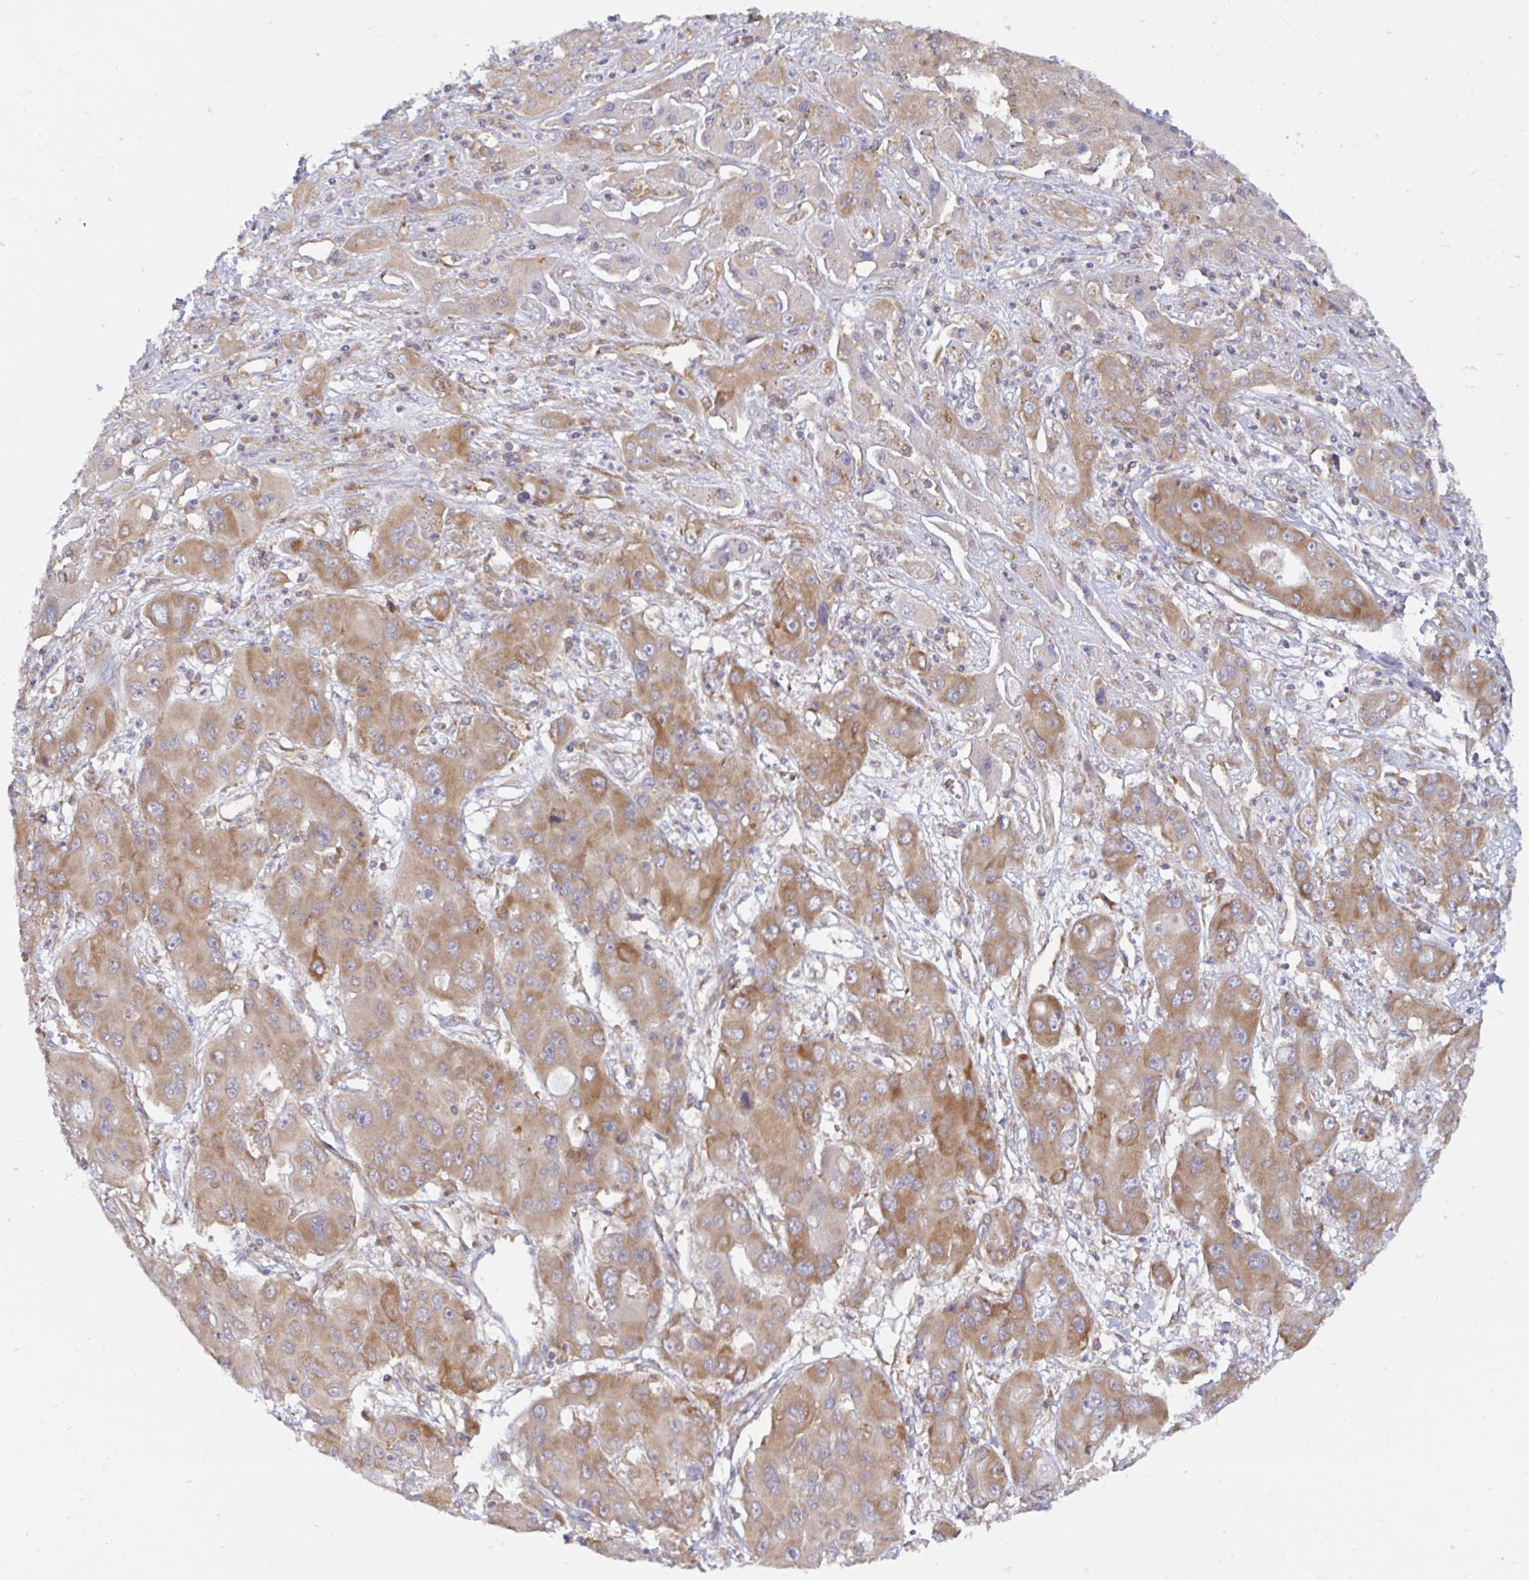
{"staining": {"intensity": "moderate", "quantity": ">75%", "location": "cytoplasmic/membranous"}, "tissue": "liver cancer", "cell_type": "Tumor cells", "image_type": "cancer", "snomed": [{"axis": "morphology", "description": "Cholangiocarcinoma"}, {"axis": "topography", "description": "Liver"}], "caption": "Moderate cytoplasmic/membranous protein staining is present in about >75% of tumor cells in liver cholangiocarcinoma. (DAB IHC with brightfield microscopy, high magnification).", "gene": "LARP1", "patient": {"sex": "male", "age": 67}}